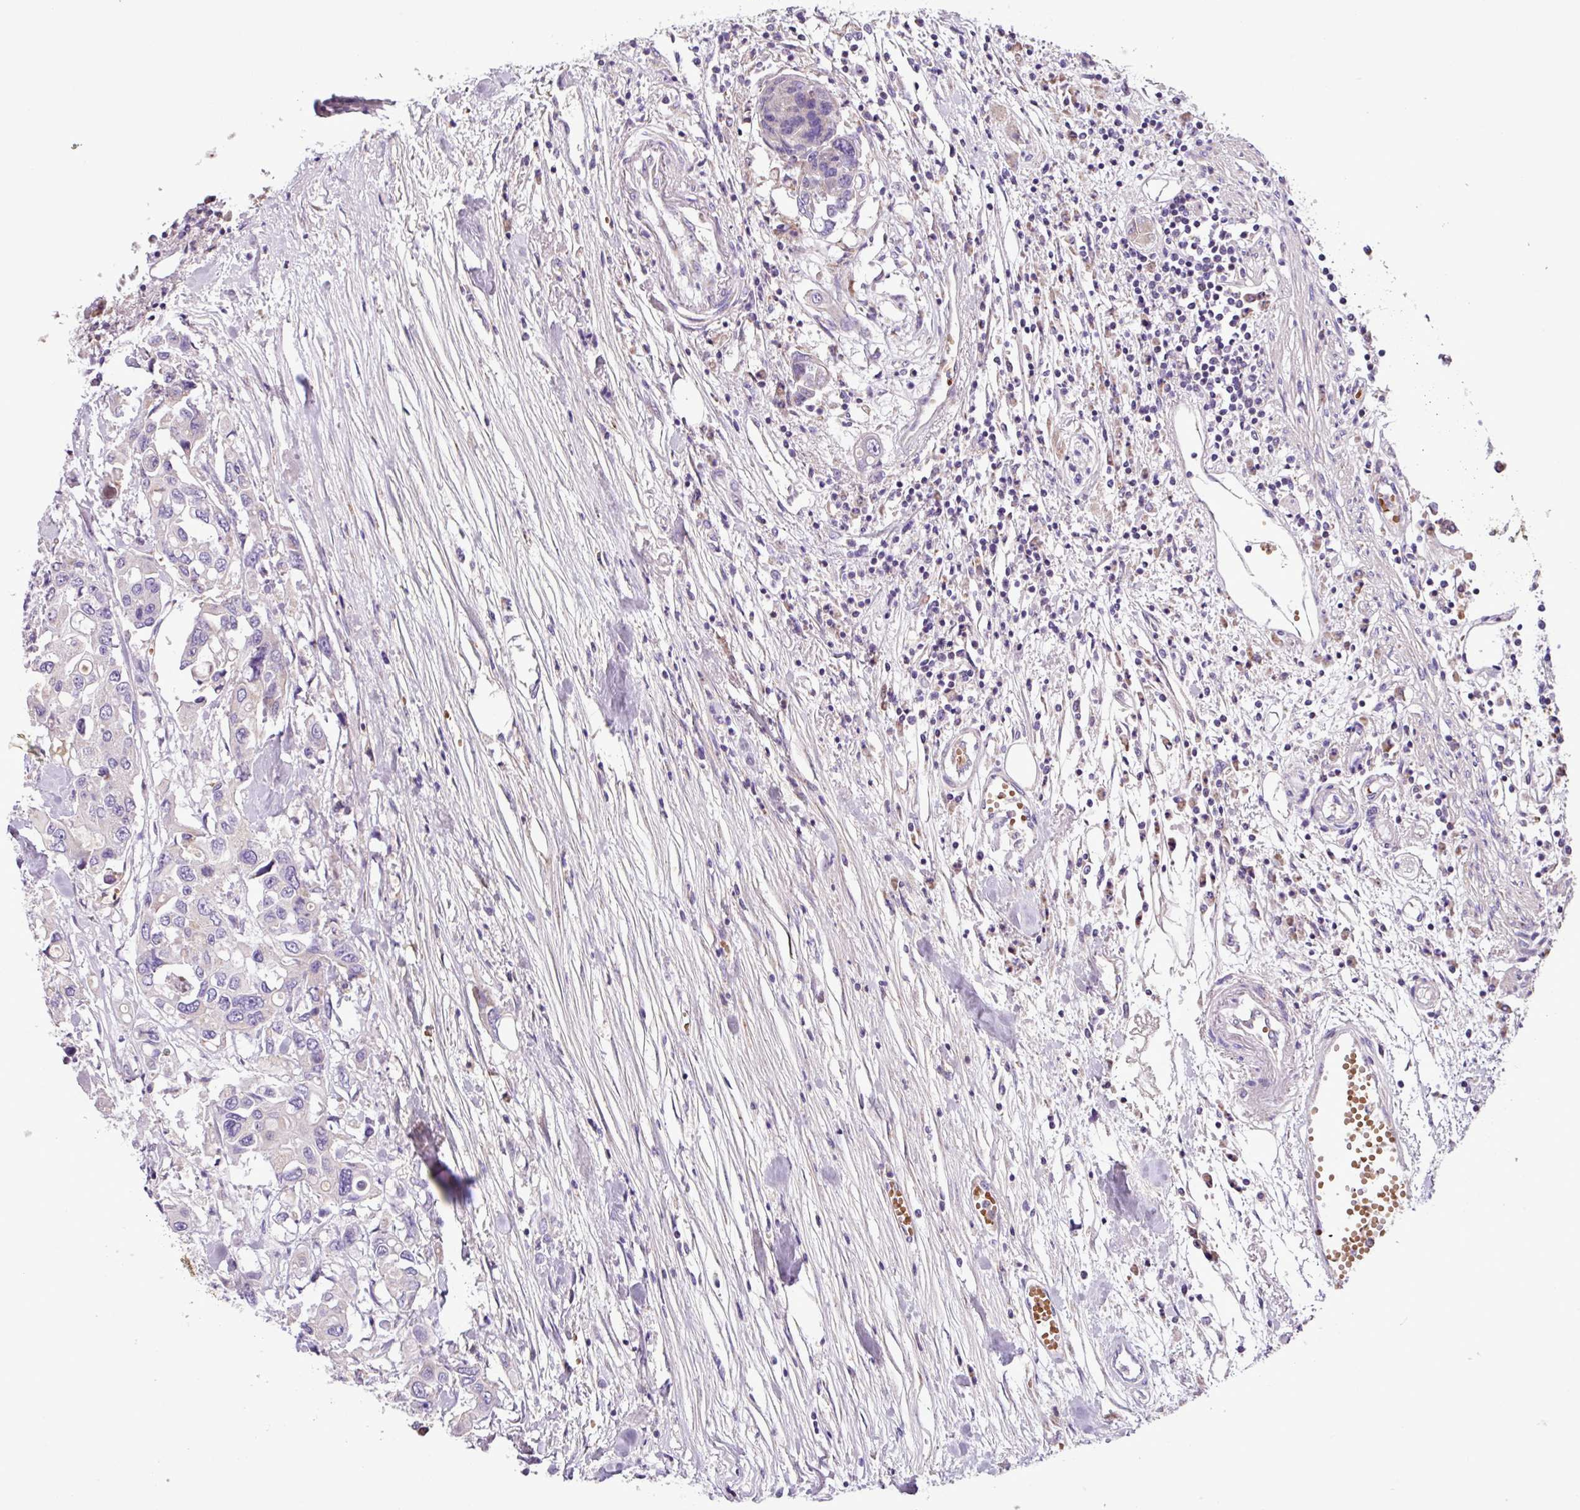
{"staining": {"intensity": "negative", "quantity": "none", "location": "none"}, "tissue": "colorectal cancer", "cell_type": "Tumor cells", "image_type": "cancer", "snomed": [{"axis": "morphology", "description": "Adenocarcinoma, NOS"}, {"axis": "topography", "description": "Colon"}], "caption": "A photomicrograph of colorectal adenocarcinoma stained for a protein reveals no brown staining in tumor cells.", "gene": "FAM183A", "patient": {"sex": "male", "age": 77}}